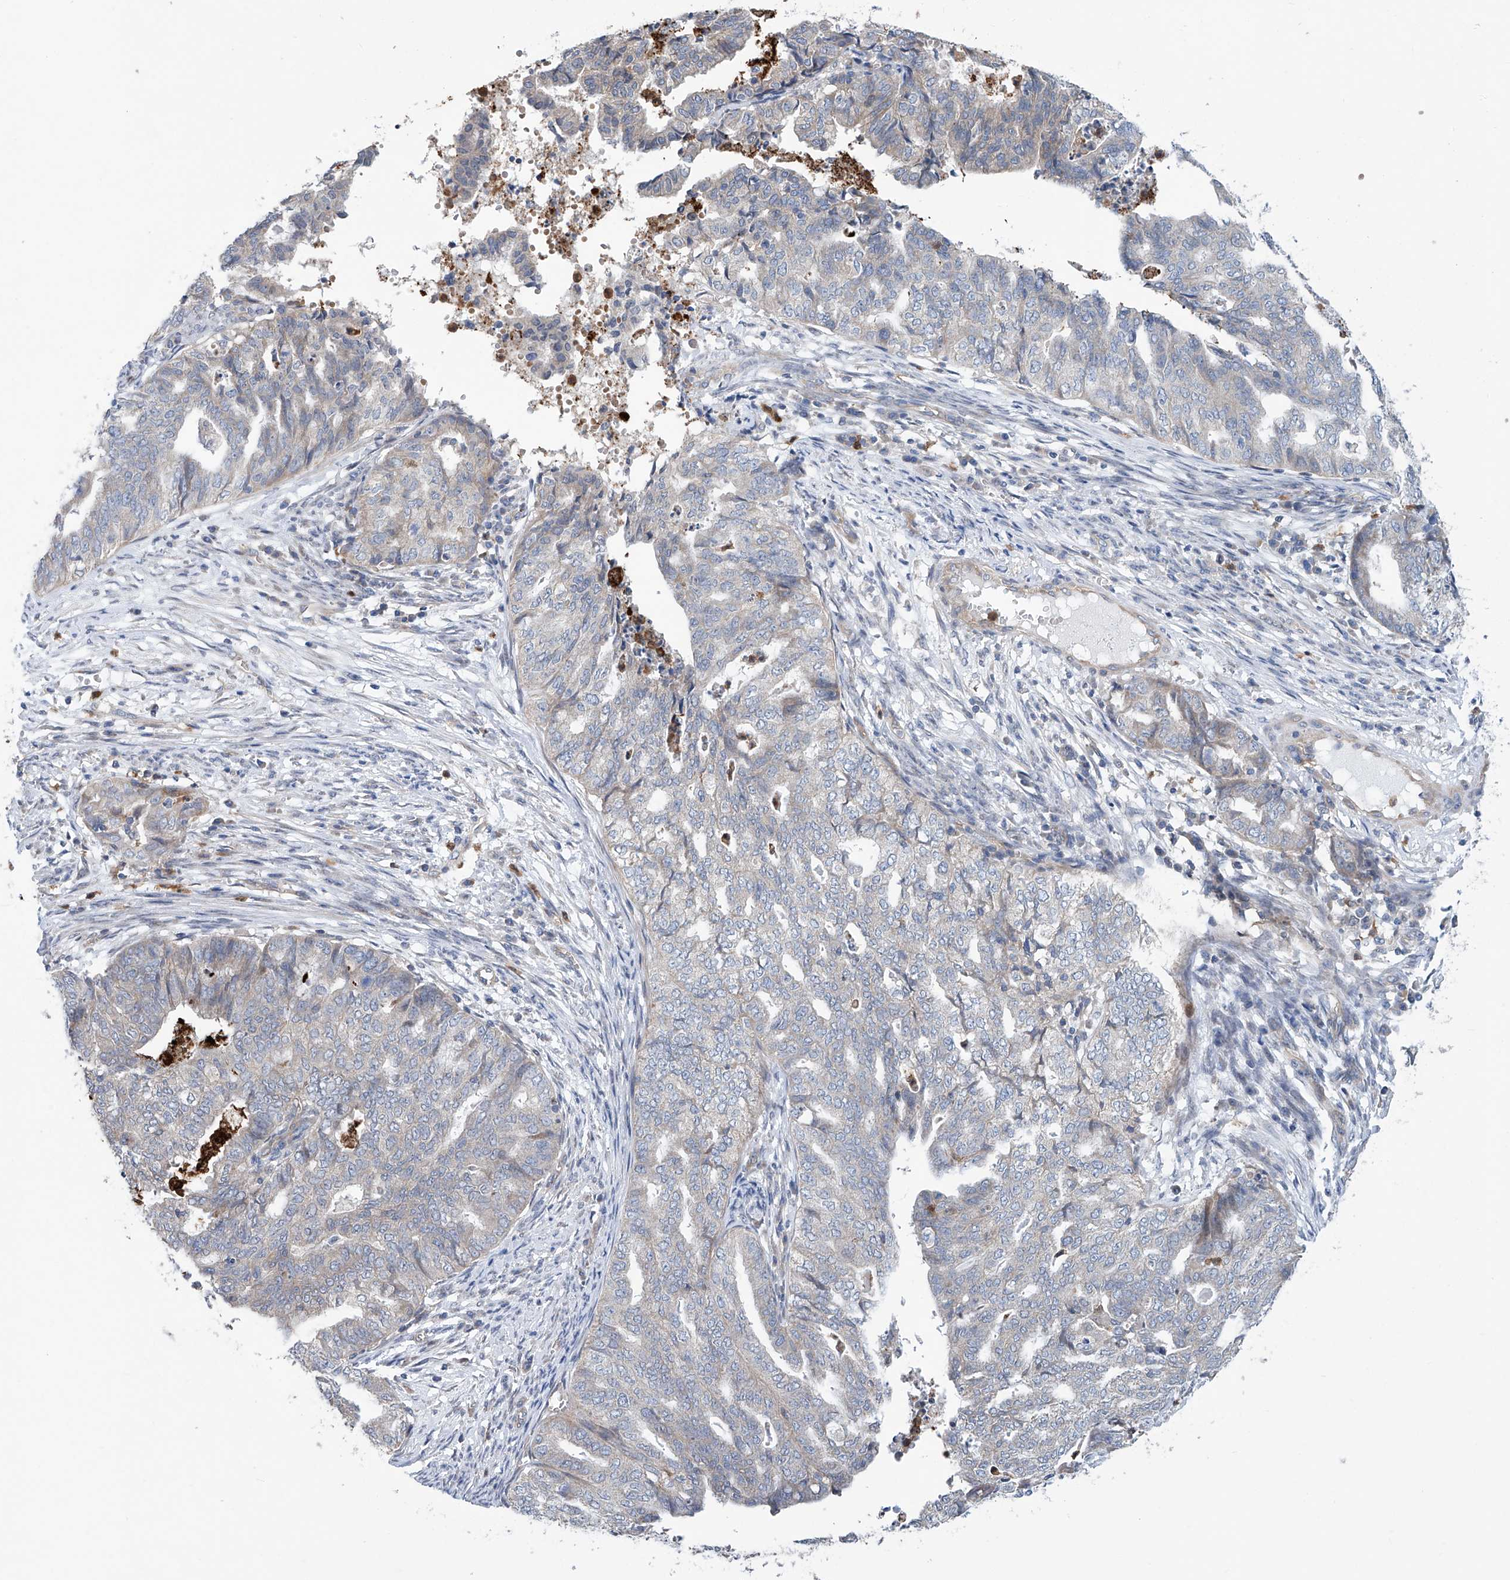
{"staining": {"intensity": "negative", "quantity": "none", "location": "none"}, "tissue": "endometrial cancer", "cell_type": "Tumor cells", "image_type": "cancer", "snomed": [{"axis": "morphology", "description": "Adenocarcinoma, NOS"}, {"axis": "topography", "description": "Endometrium"}], "caption": "DAB (3,3'-diaminobenzidine) immunohistochemical staining of human endometrial cancer (adenocarcinoma) demonstrates no significant positivity in tumor cells.", "gene": "EIF2D", "patient": {"sex": "female", "age": 79}}